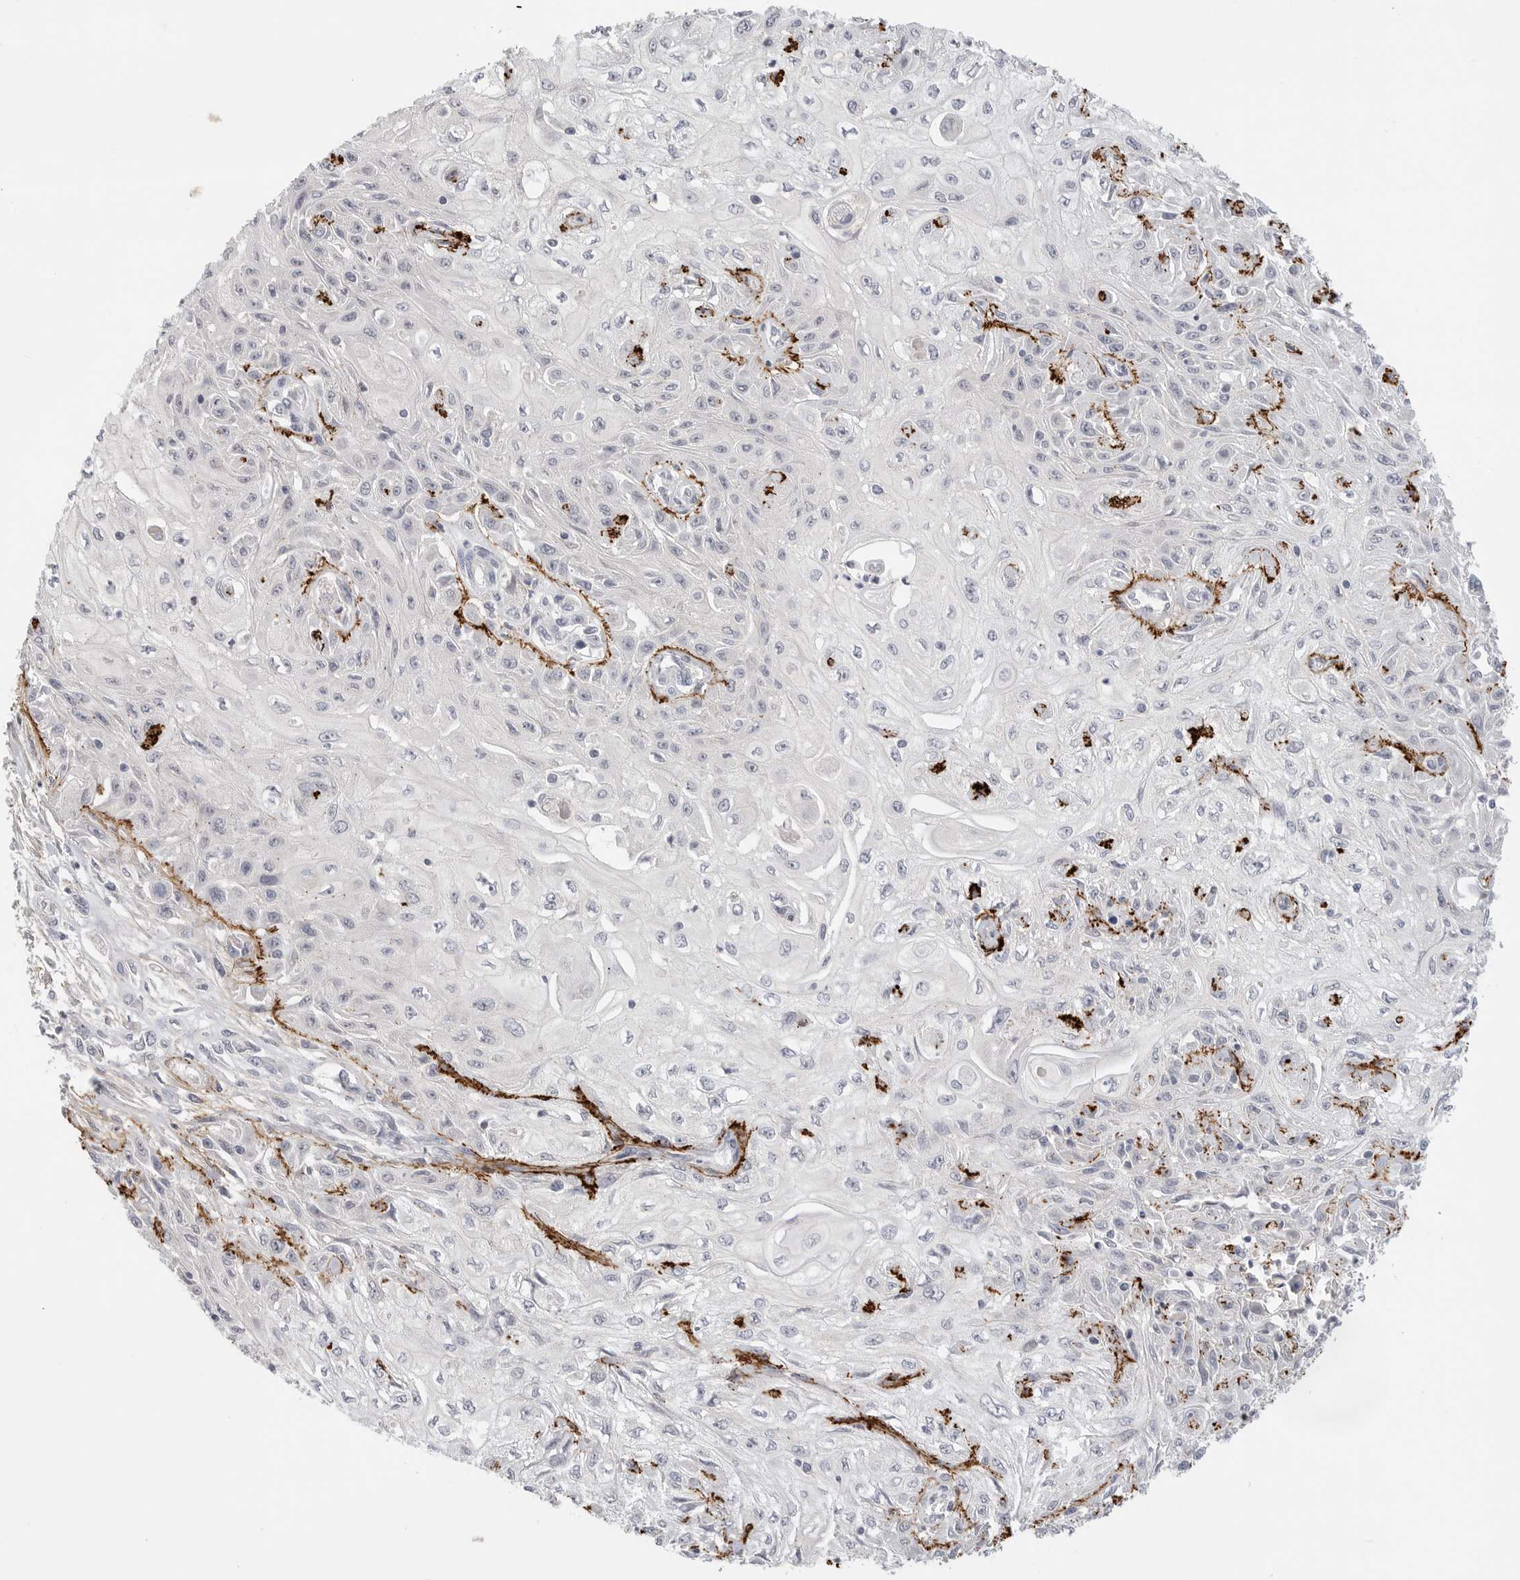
{"staining": {"intensity": "negative", "quantity": "none", "location": "none"}, "tissue": "skin cancer", "cell_type": "Tumor cells", "image_type": "cancer", "snomed": [{"axis": "morphology", "description": "Squamous cell carcinoma, NOS"}, {"axis": "morphology", "description": "Squamous cell carcinoma, metastatic, NOS"}, {"axis": "topography", "description": "Skin"}, {"axis": "topography", "description": "Lymph node"}], "caption": "Tumor cells are negative for protein expression in human skin cancer. (Stains: DAB IHC with hematoxylin counter stain, Microscopy: brightfield microscopy at high magnification).", "gene": "FBN2", "patient": {"sex": "male", "age": 75}}